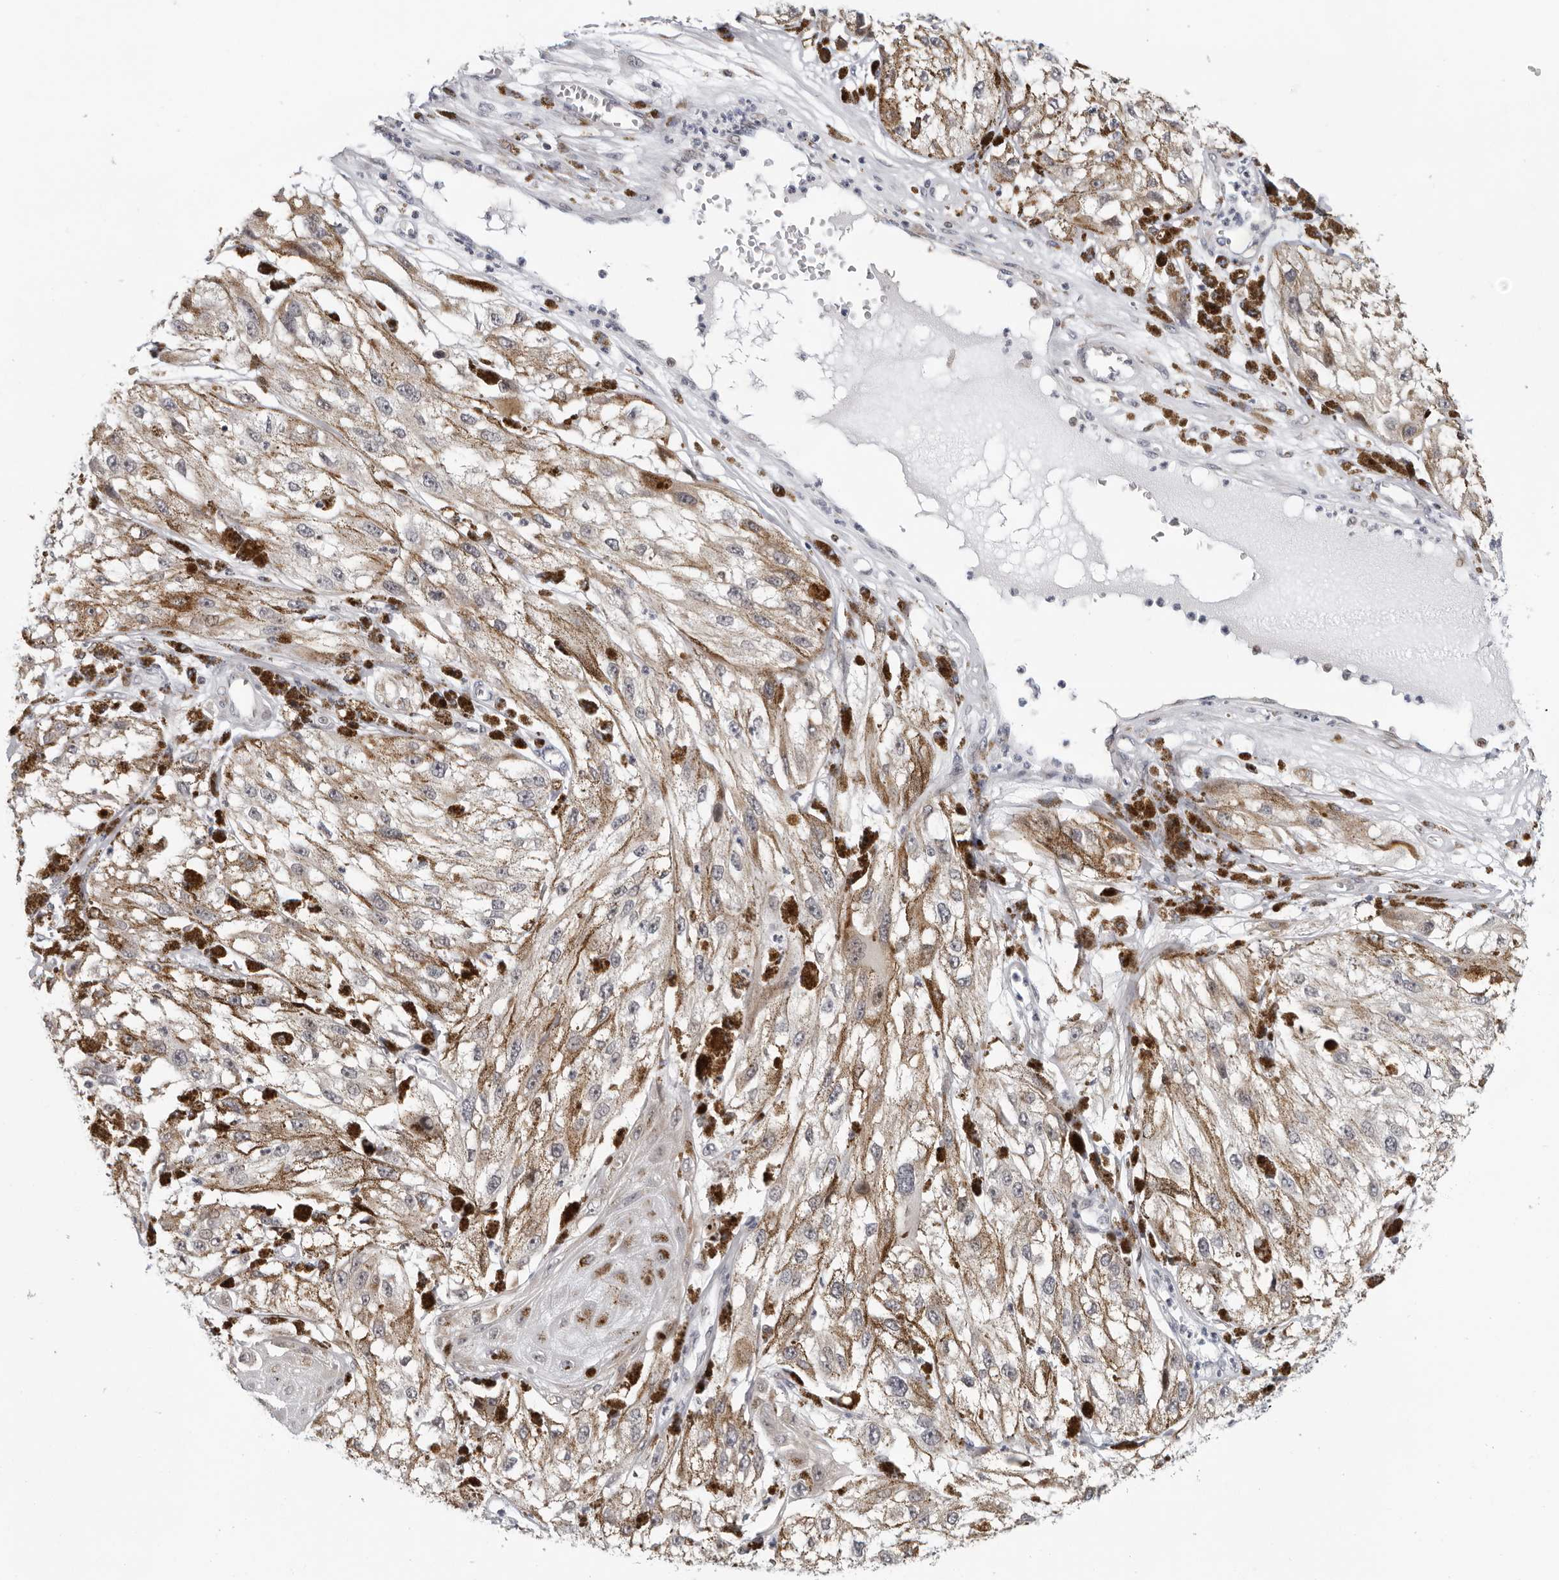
{"staining": {"intensity": "negative", "quantity": "none", "location": "none"}, "tissue": "melanoma", "cell_type": "Tumor cells", "image_type": "cancer", "snomed": [{"axis": "morphology", "description": "Malignant melanoma, NOS"}, {"axis": "topography", "description": "Skin"}], "caption": "The photomicrograph shows no staining of tumor cells in malignant melanoma.", "gene": "PIP4K2C", "patient": {"sex": "male", "age": 88}}